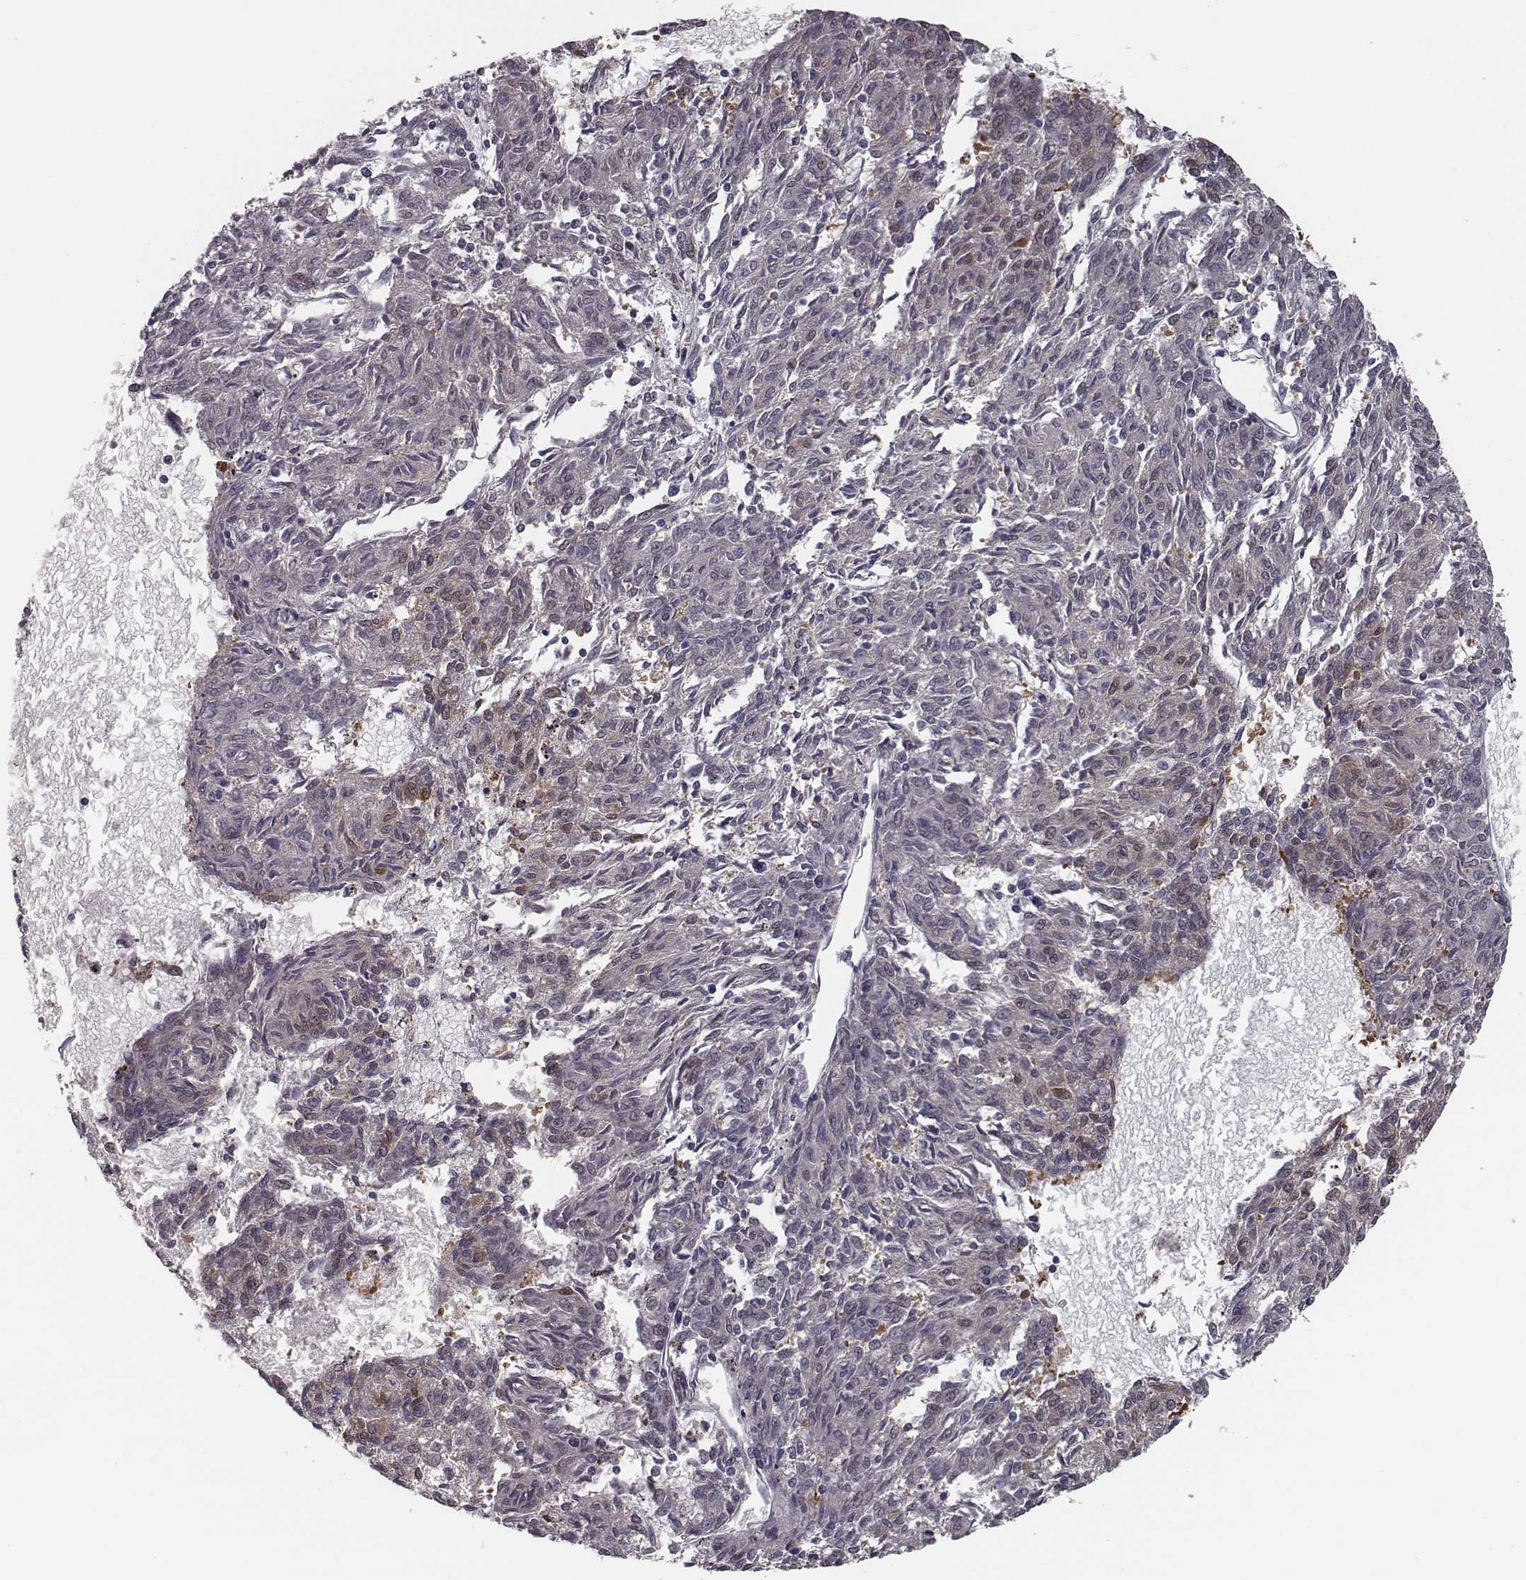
{"staining": {"intensity": "negative", "quantity": "none", "location": "none"}, "tissue": "melanoma", "cell_type": "Tumor cells", "image_type": "cancer", "snomed": [{"axis": "morphology", "description": "Malignant melanoma, NOS"}, {"axis": "topography", "description": "Skin"}], "caption": "This is a image of immunohistochemistry (IHC) staining of malignant melanoma, which shows no expression in tumor cells. (DAB (3,3'-diaminobenzidine) immunohistochemistry (IHC), high magnification).", "gene": "ISYNA1", "patient": {"sex": "female", "age": 72}}